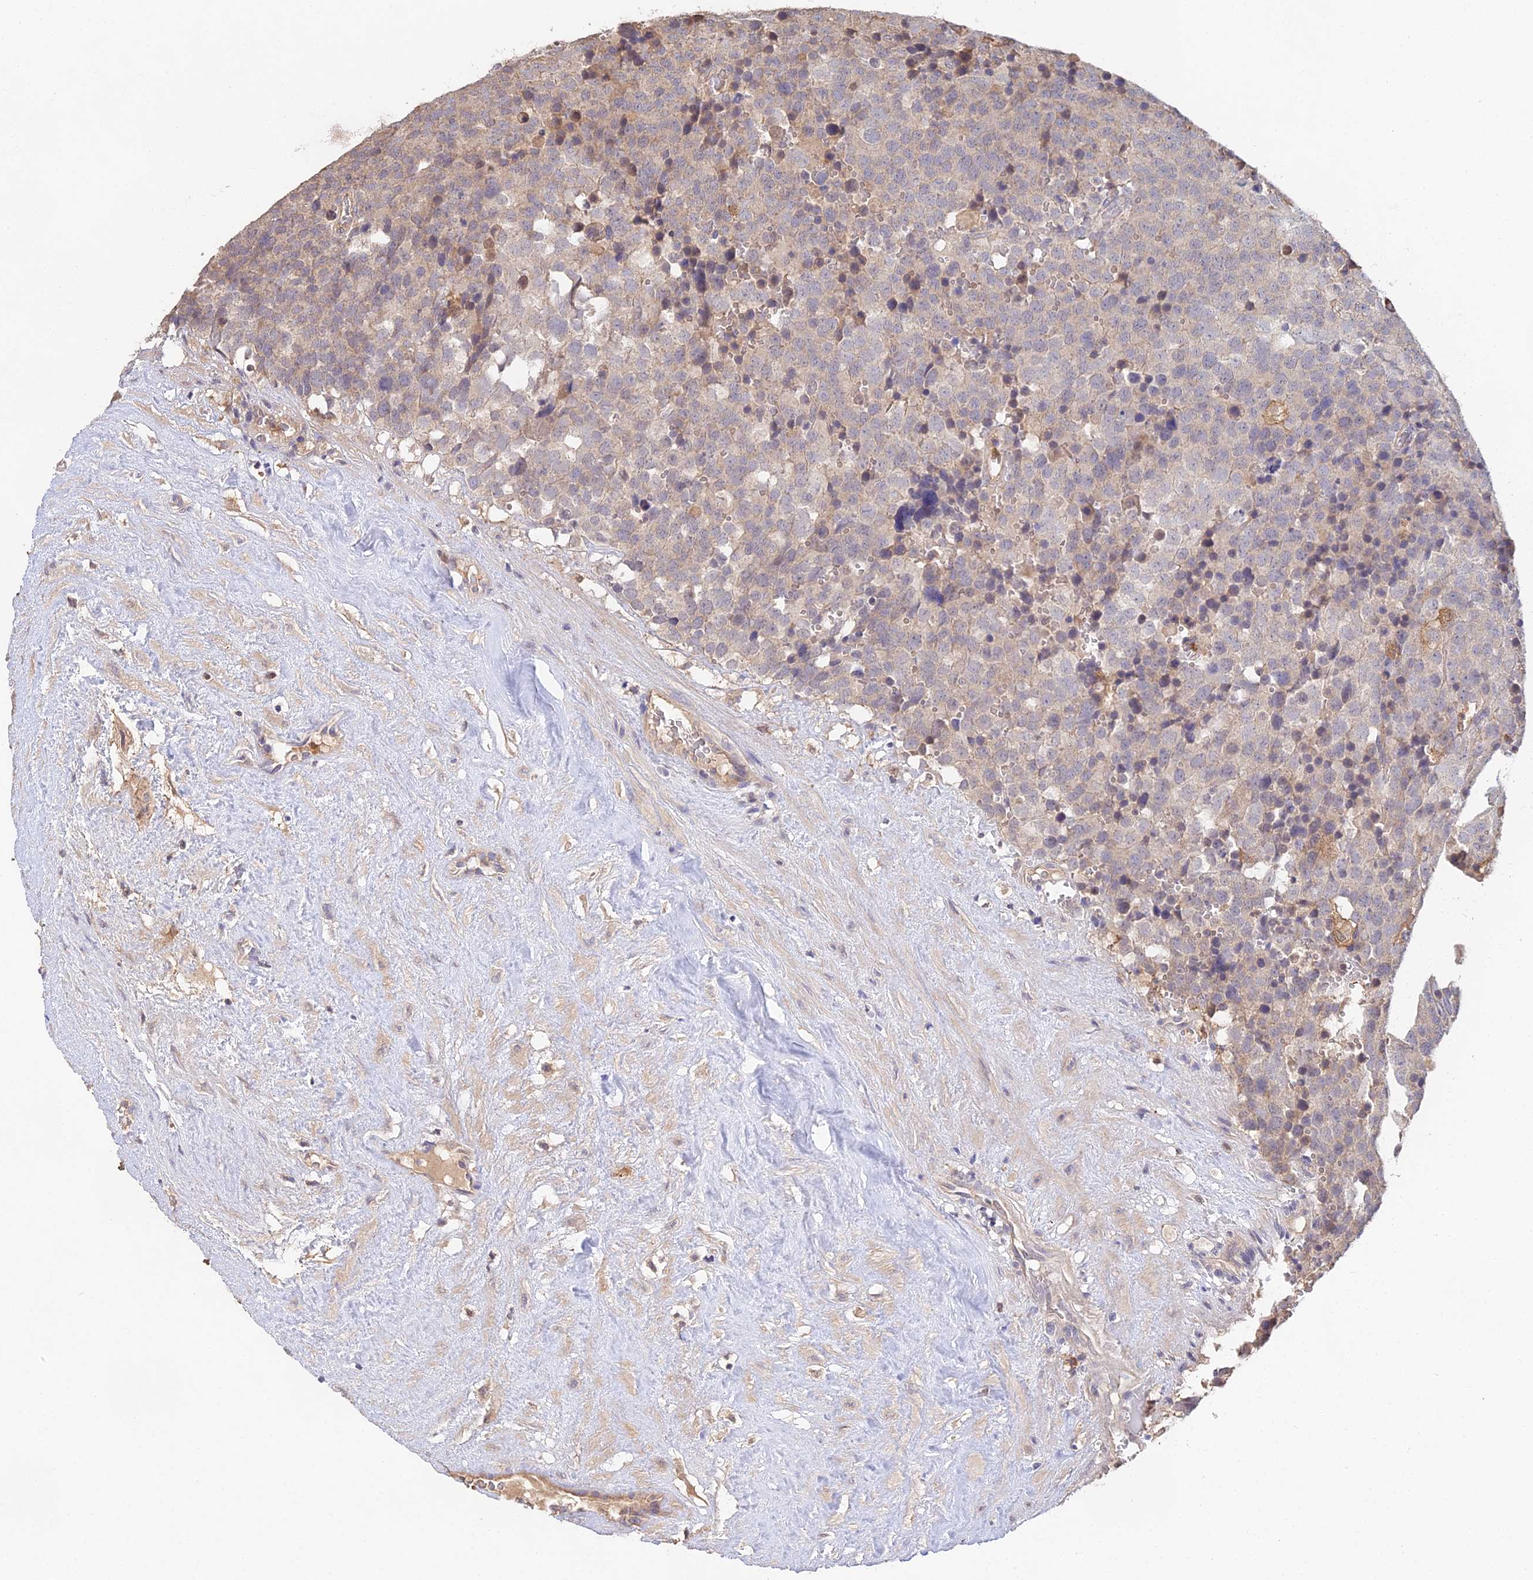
{"staining": {"intensity": "weak", "quantity": "<25%", "location": "cytoplasmic/membranous"}, "tissue": "testis cancer", "cell_type": "Tumor cells", "image_type": "cancer", "snomed": [{"axis": "morphology", "description": "Seminoma, NOS"}, {"axis": "topography", "description": "Testis"}], "caption": "Tumor cells are negative for protein expression in human testis cancer.", "gene": "FBP1", "patient": {"sex": "male", "age": 71}}